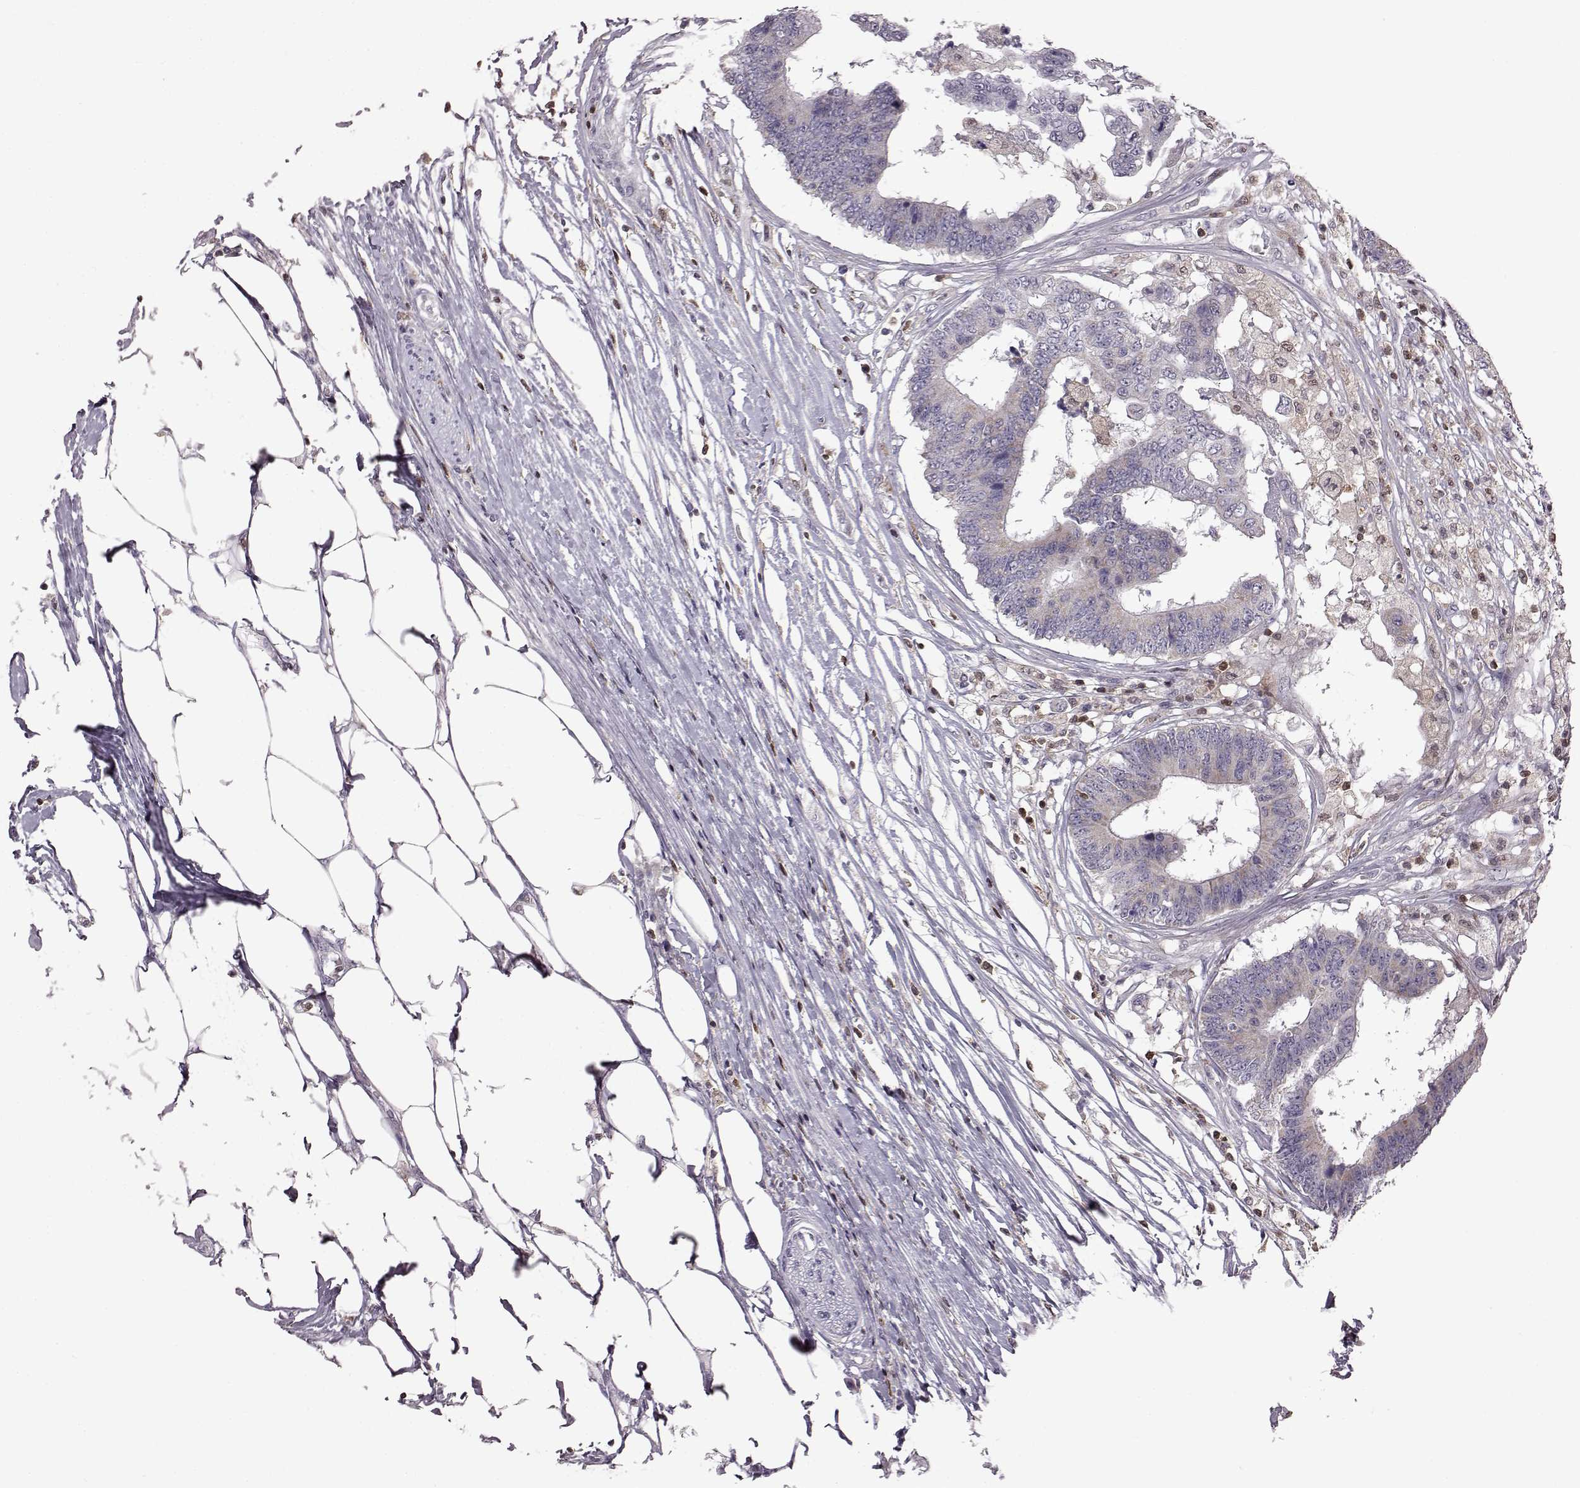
{"staining": {"intensity": "negative", "quantity": "none", "location": "none"}, "tissue": "colorectal cancer", "cell_type": "Tumor cells", "image_type": "cancer", "snomed": [{"axis": "morphology", "description": "Adenocarcinoma, NOS"}, {"axis": "topography", "description": "Colon"}], "caption": "Histopathology image shows no protein positivity in tumor cells of colorectal cancer (adenocarcinoma) tissue.", "gene": "DOK2", "patient": {"sex": "female", "age": 48}}